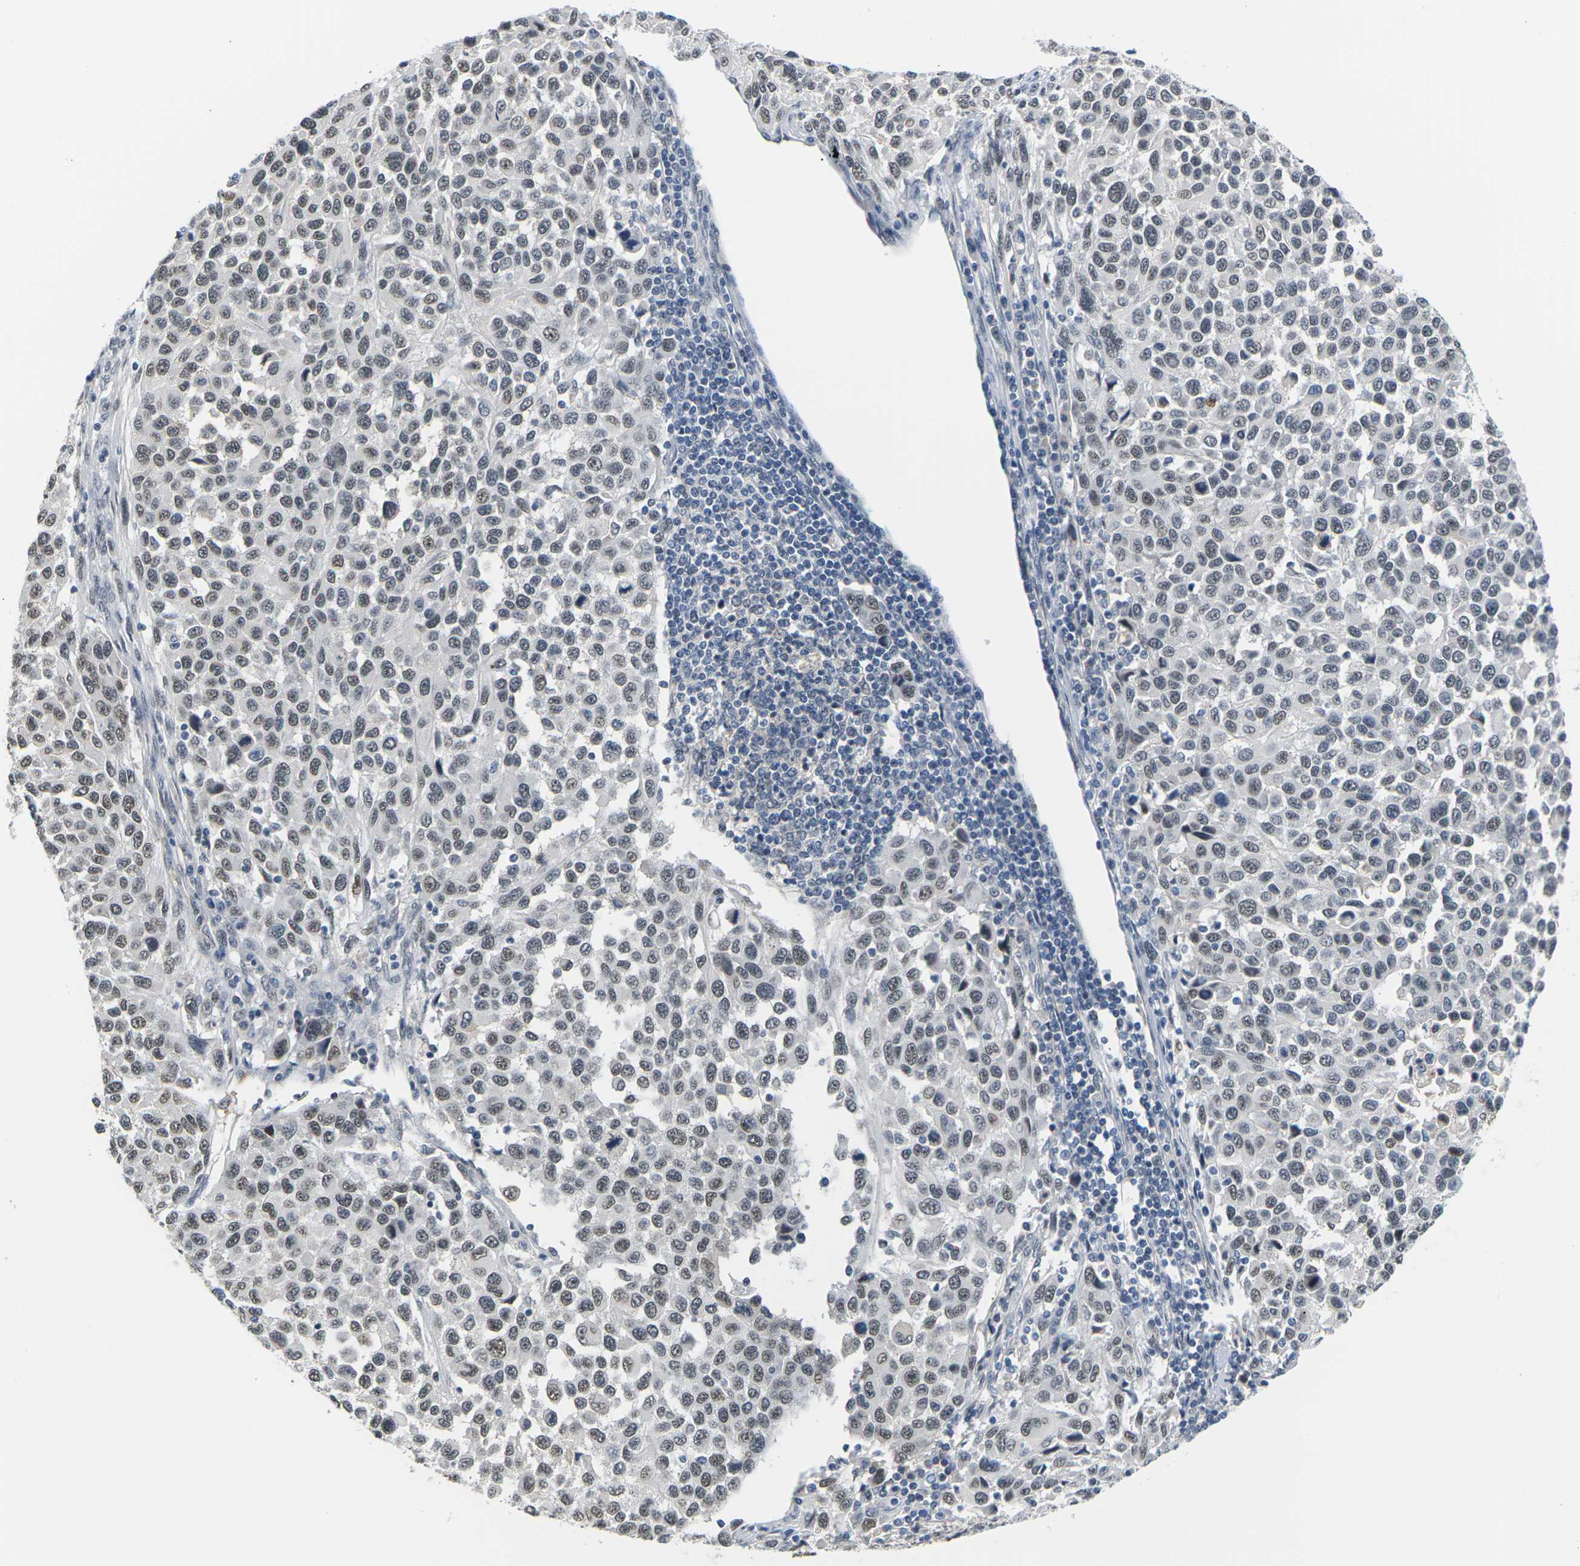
{"staining": {"intensity": "moderate", "quantity": ">75%", "location": "nuclear"}, "tissue": "melanoma", "cell_type": "Tumor cells", "image_type": "cancer", "snomed": [{"axis": "morphology", "description": "Malignant melanoma, Metastatic site"}, {"axis": "topography", "description": "Lymph node"}], "caption": "High-magnification brightfield microscopy of malignant melanoma (metastatic site) stained with DAB (brown) and counterstained with hematoxylin (blue). tumor cells exhibit moderate nuclear staining is appreciated in about>75% of cells. (brown staining indicates protein expression, while blue staining denotes nuclei).", "gene": "PKP2", "patient": {"sex": "male", "age": 61}}